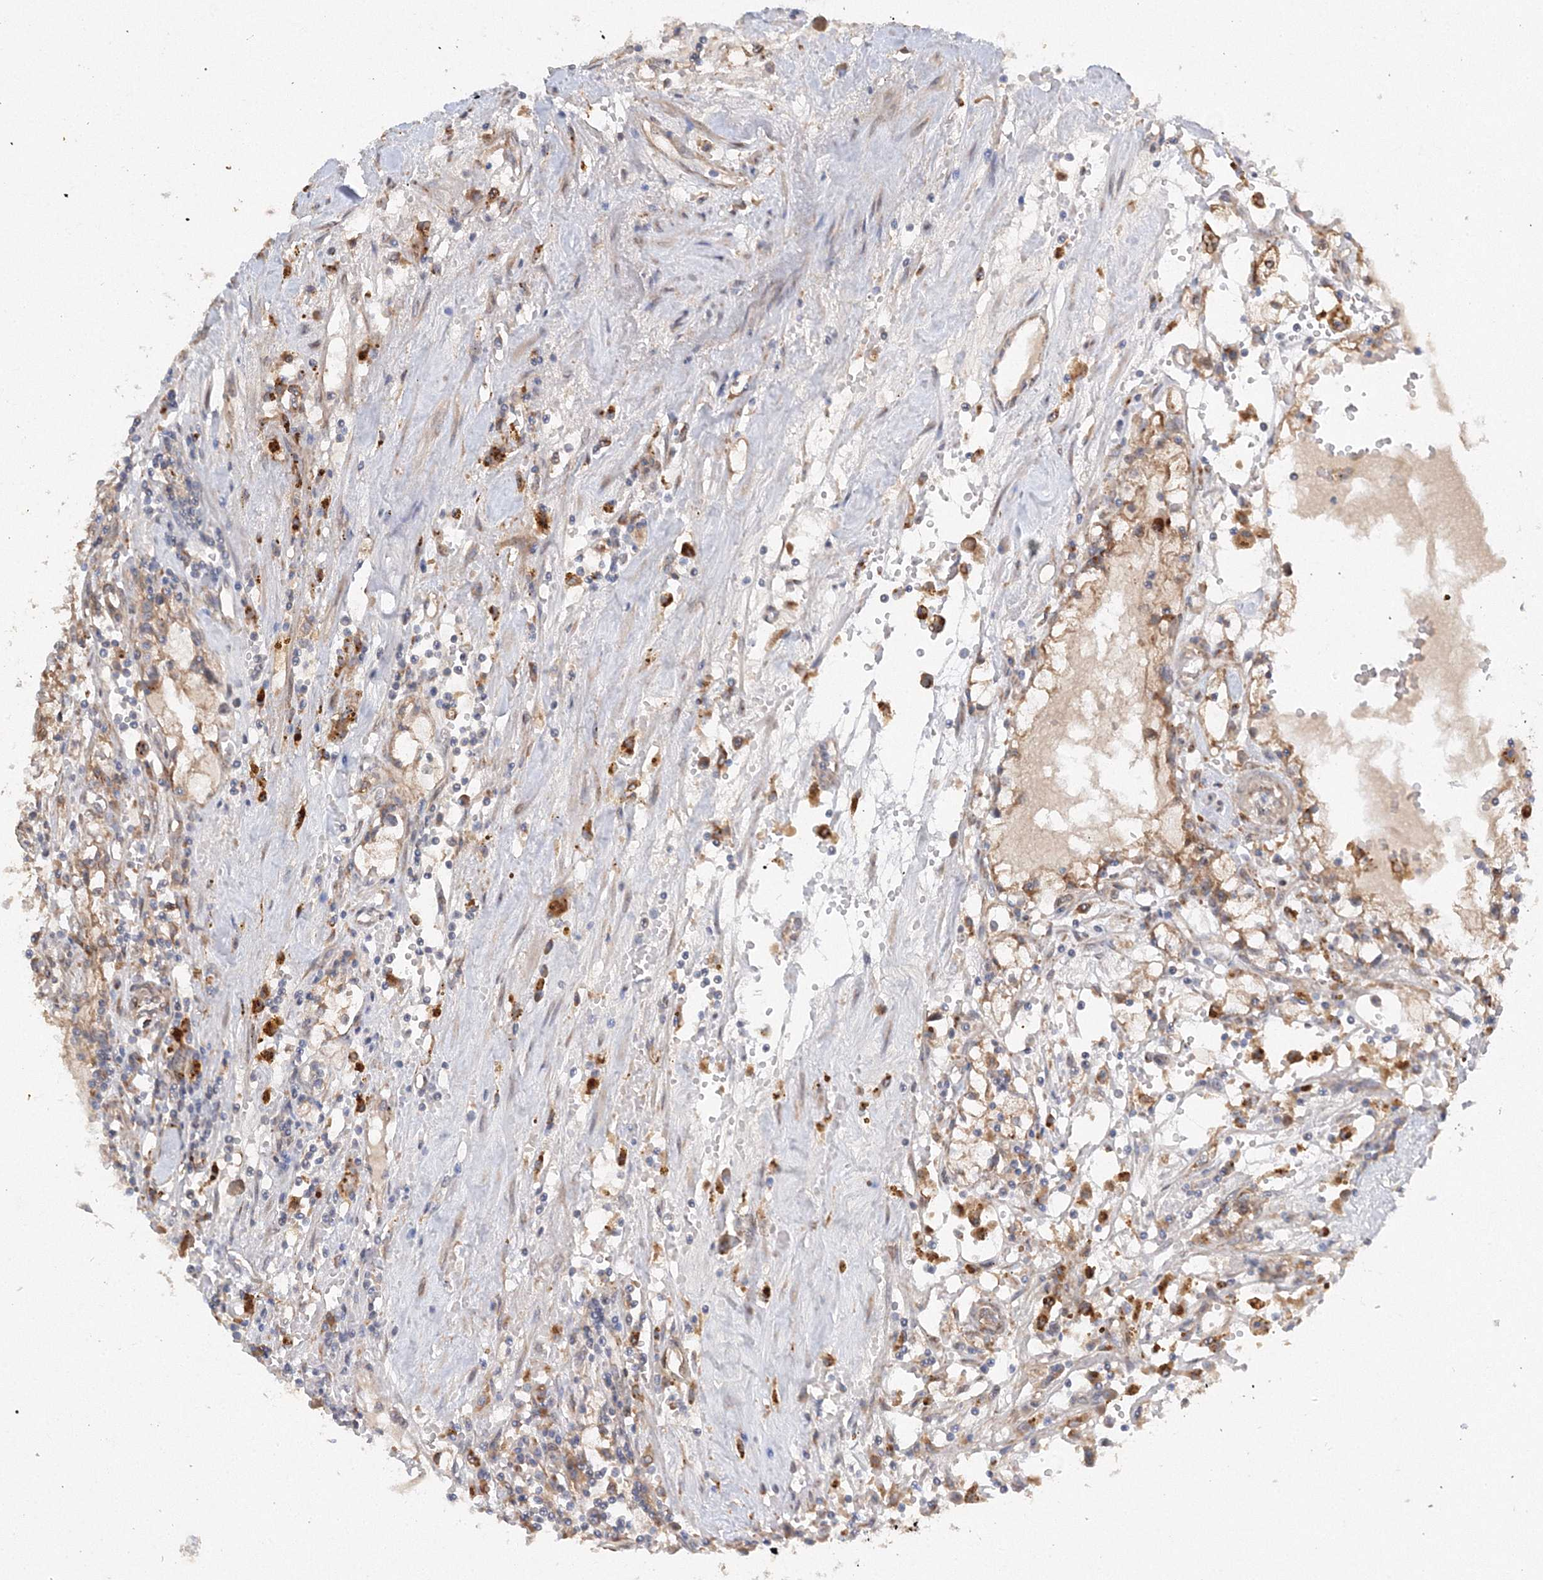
{"staining": {"intensity": "moderate", "quantity": ">75%", "location": "cytoplasmic/membranous"}, "tissue": "renal cancer", "cell_type": "Tumor cells", "image_type": "cancer", "snomed": [{"axis": "morphology", "description": "Adenocarcinoma, NOS"}, {"axis": "topography", "description": "Kidney"}], "caption": "This micrograph shows immunohistochemistry staining of human adenocarcinoma (renal), with medium moderate cytoplasmic/membranous expression in approximately >75% of tumor cells.", "gene": "SLC36A1", "patient": {"sex": "male", "age": 56}}